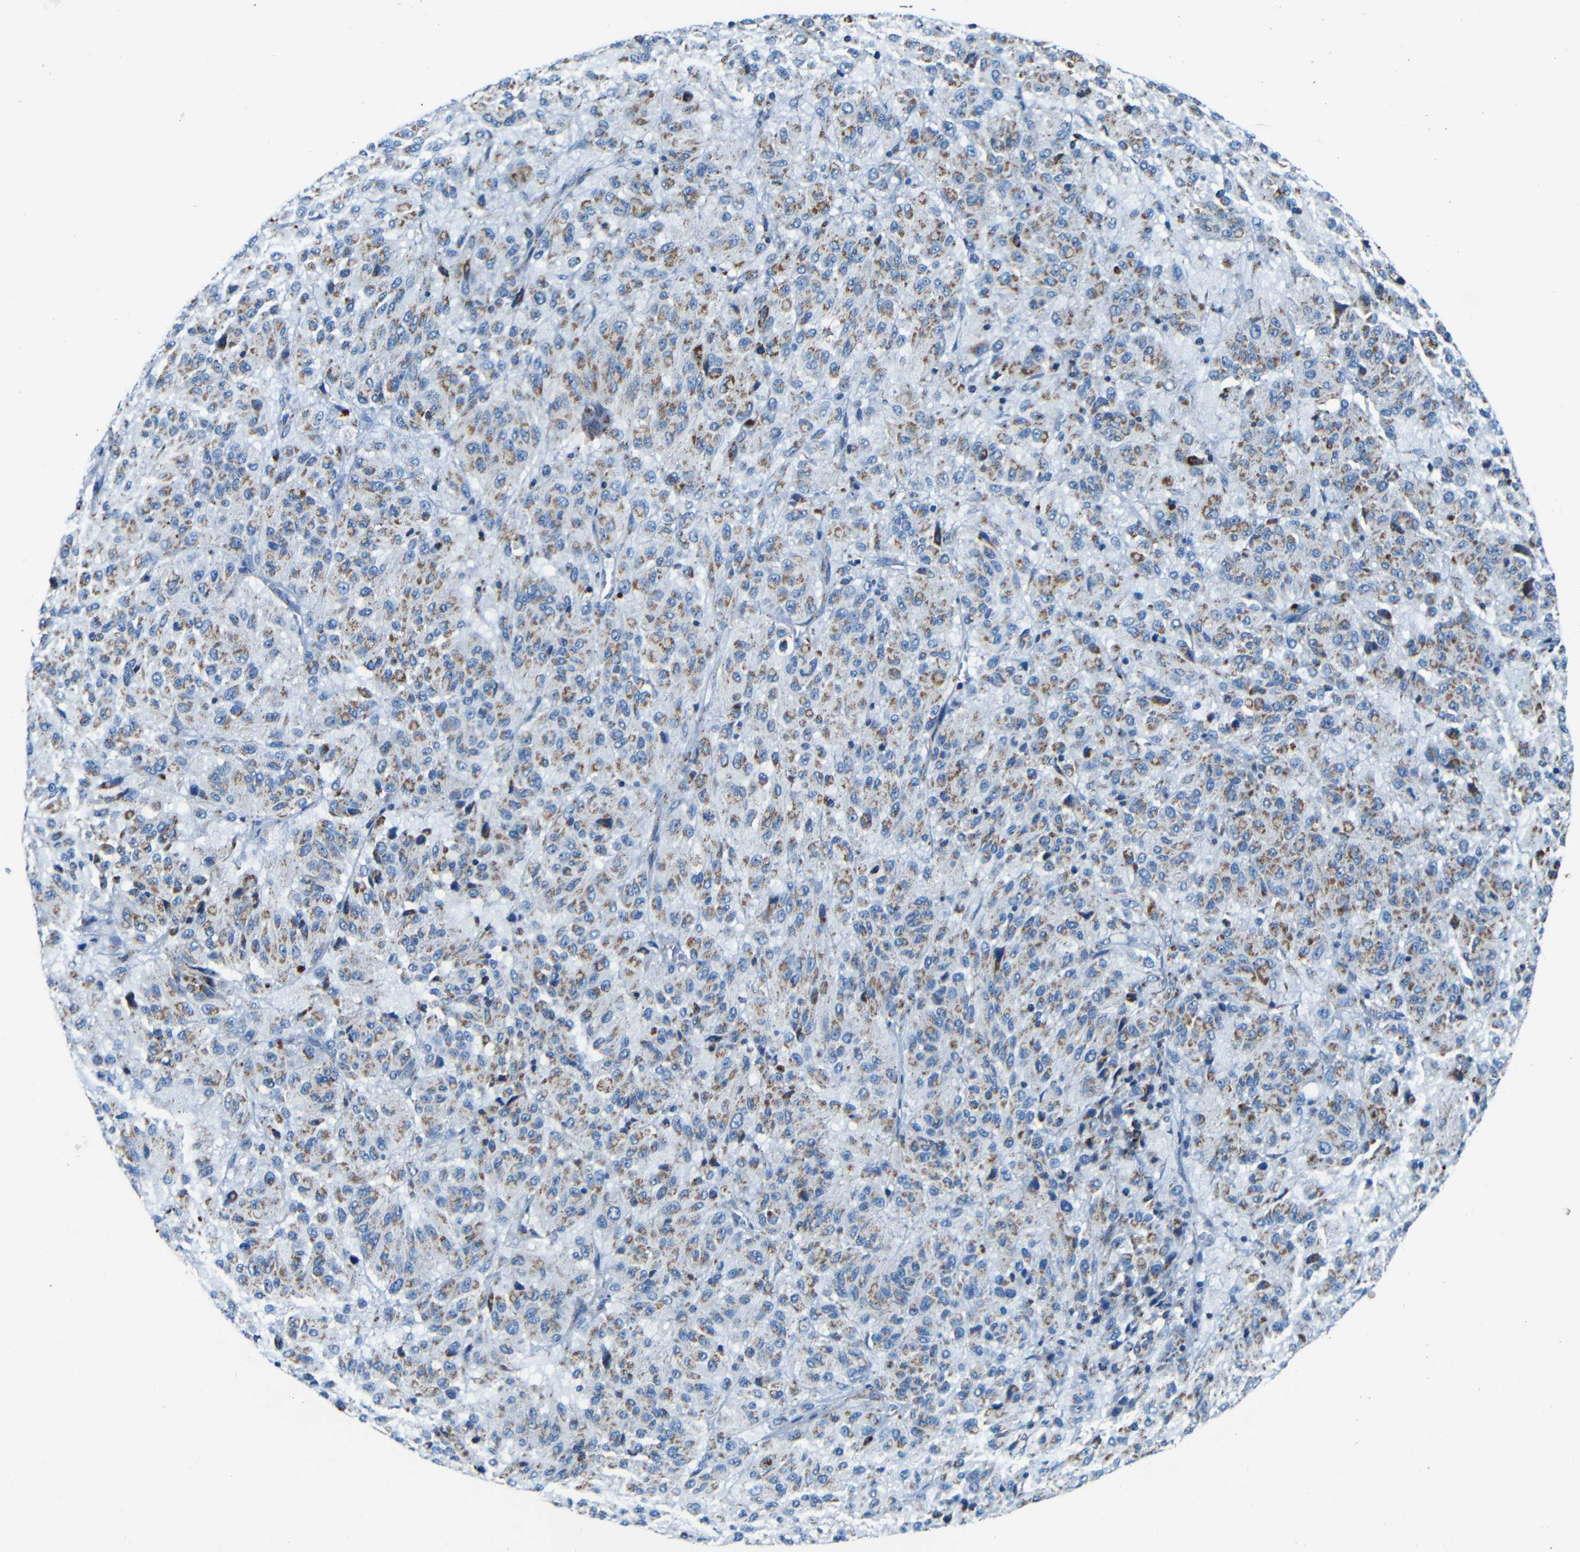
{"staining": {"intensity": "moderate", "quantity": ">75%", "location": "cytoplasmic/membranous"}, "tissue": "melanoma", "cell_type": "Tumor cells", "image_type": "cancer", "snomed": [{"axis": "morphology", "description": "Malignant melanoma, Metastatic site"}, {"axis": "topography", "description": "Lung"}], "caption": "An image of malignant melanoma (metastatic site) stained for a protein reveals moderate cytoplasmic/membranous brown staining in tumor cells. Ihc stains the protein in brown and the nuclei are stained blue.", "gene": "WSCD2", "patient": {"sex": "male", "age": 64}}